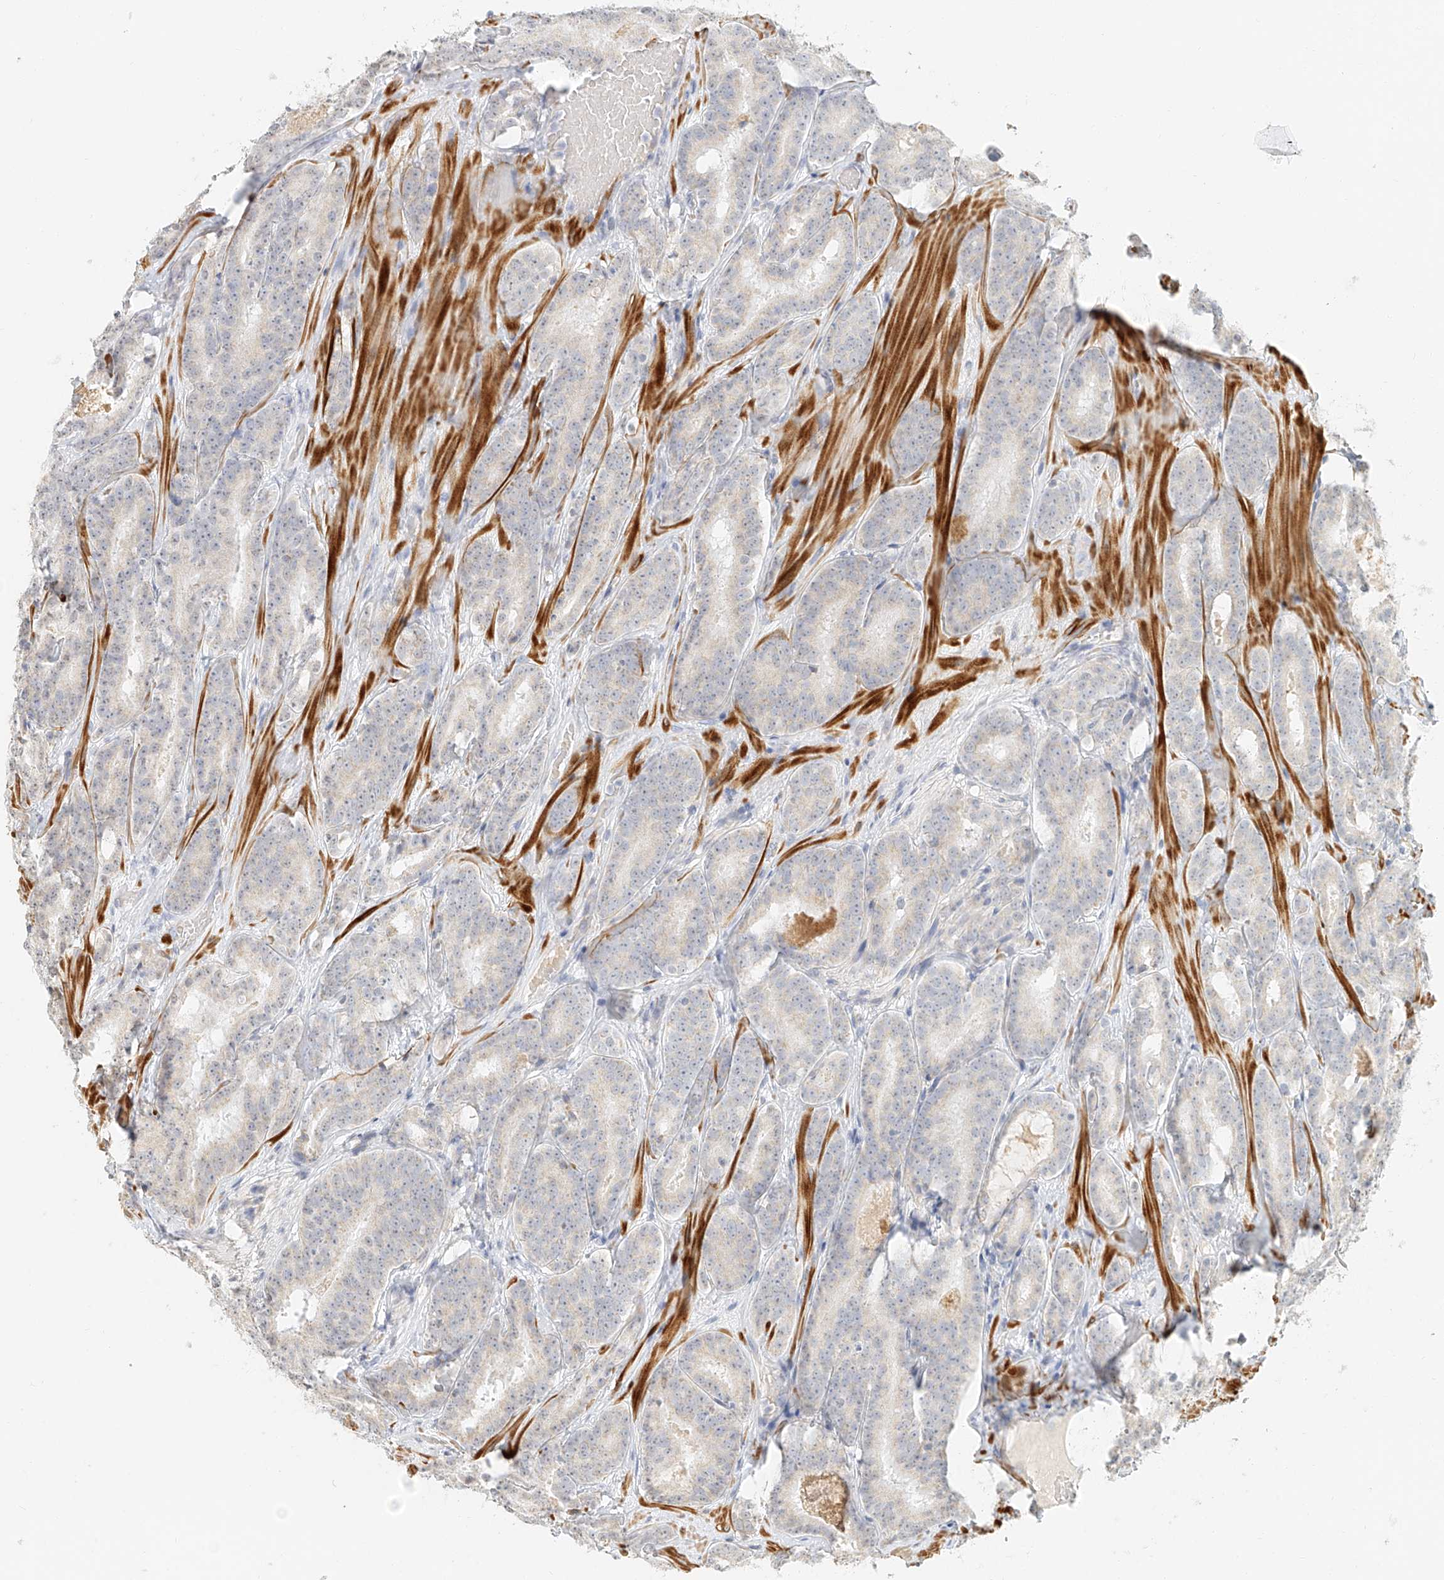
{"staining": {"intensity": "negative", "quantity": "none", "location": "none"}, "tissue": "prostate cancer", "cell_type": "Tumor cells", "image_type": "cancer", "snomed": [{"axis": "morphology", "description": "Adenocarcinoma, High grade"}, {"axis": "topography", "description": "Prostate"}], "caption": "A photomicrograph of human prostate high-grade adenocarcinoma is negative for staining in tumor cells.", "gene": "CXorf58", "patient": {"sex": "male", "age": 57}}